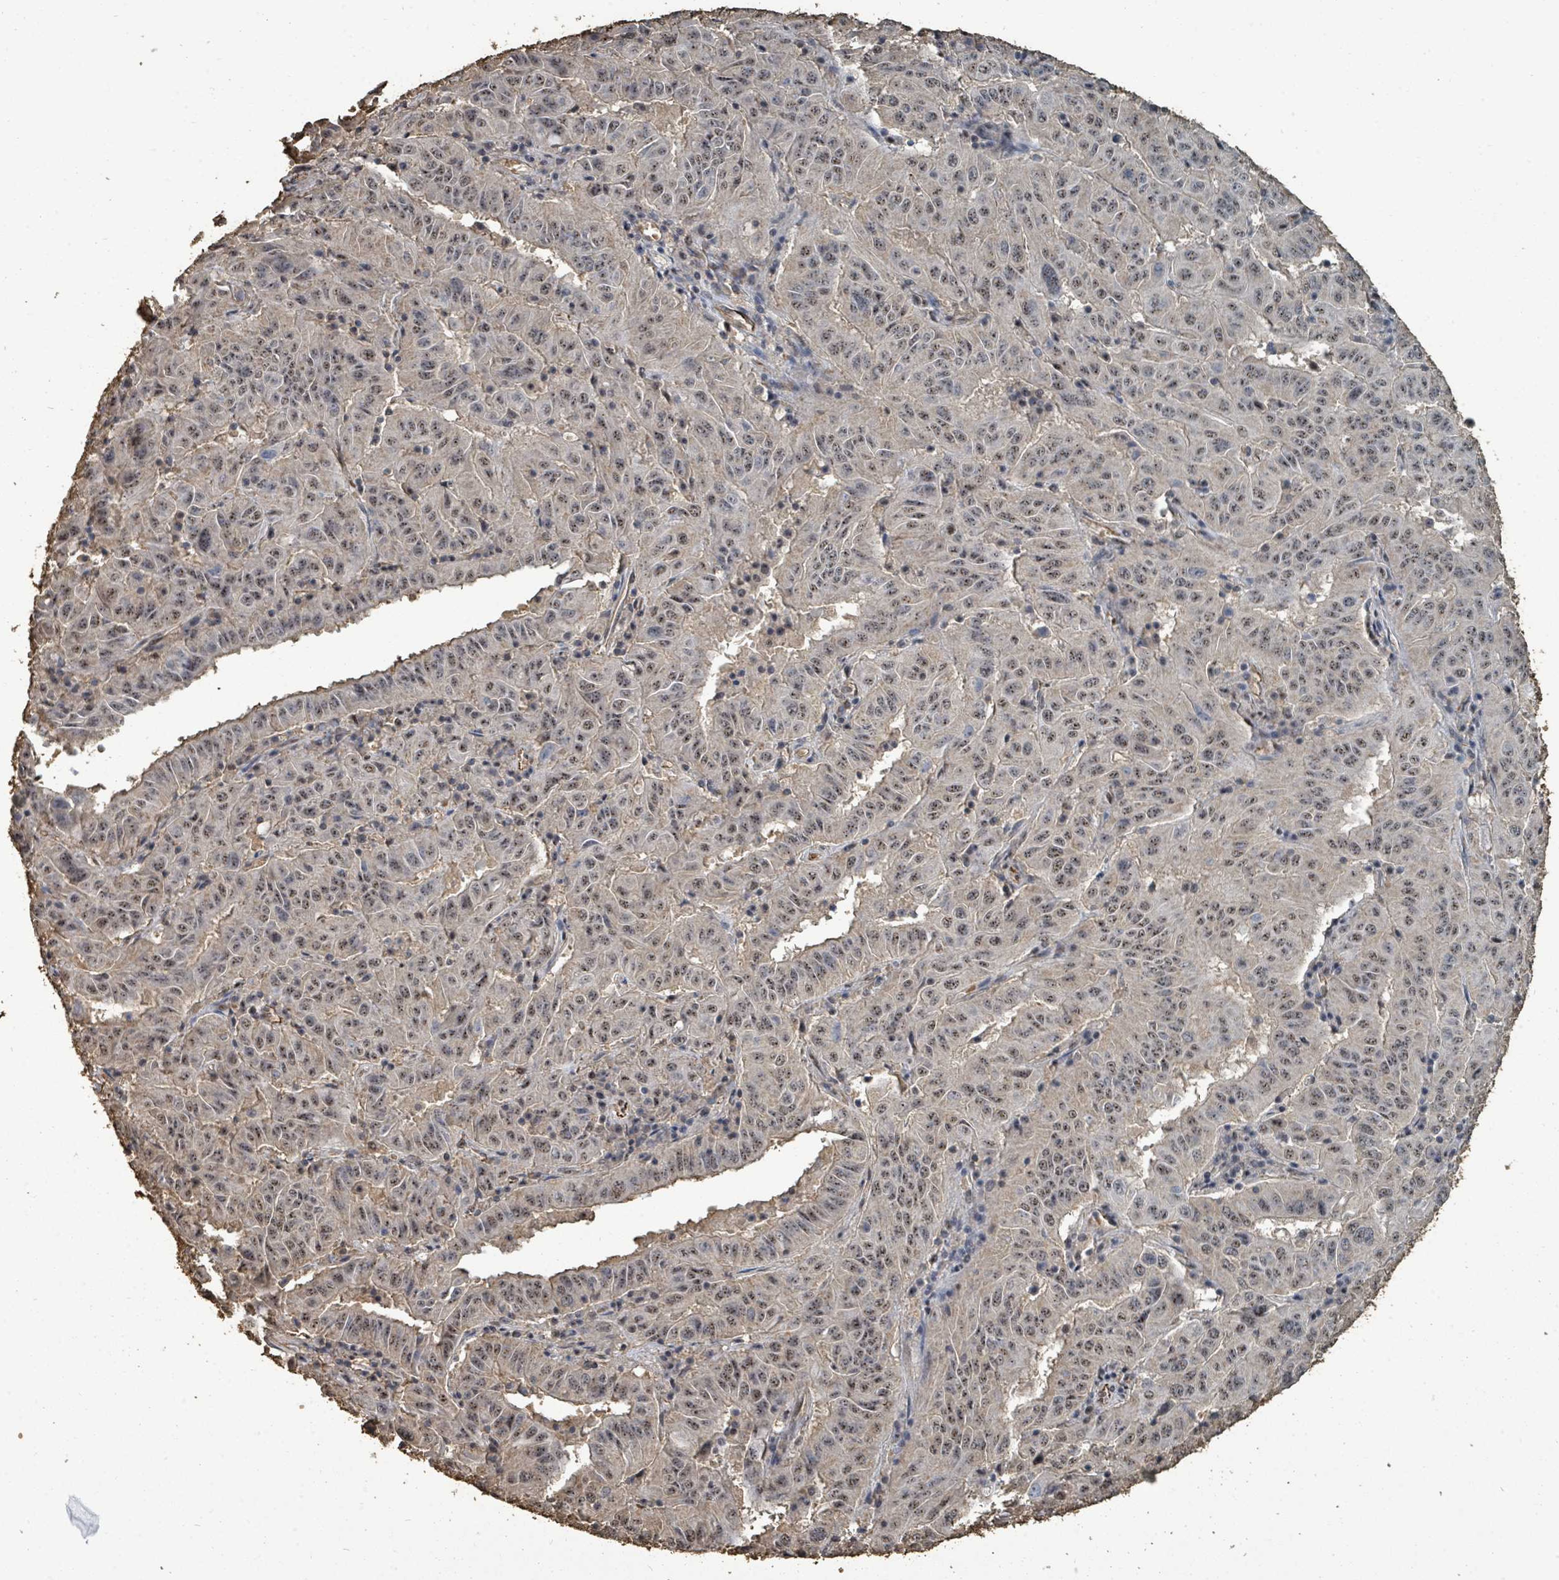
{"staining": {"intensity": "moderate", "quantity": ">75%", "location": "nuclear"}, "tissue": "pancreatic cancer", "cell_type": "Tumor cells", "image_type": "cancer", "snomed": [{"axis": "morphology", "description": "Adenocarcinoma, NOS"}, {"axis": "topography", "description": "Pancreas"}], "caption": "Protein staining exhibits moderate nuclear staining in about >75% of tumor cells in pancreatic cancer.", "gene": "C6orf52", "patient": {"sex": "male", "age": 63}}